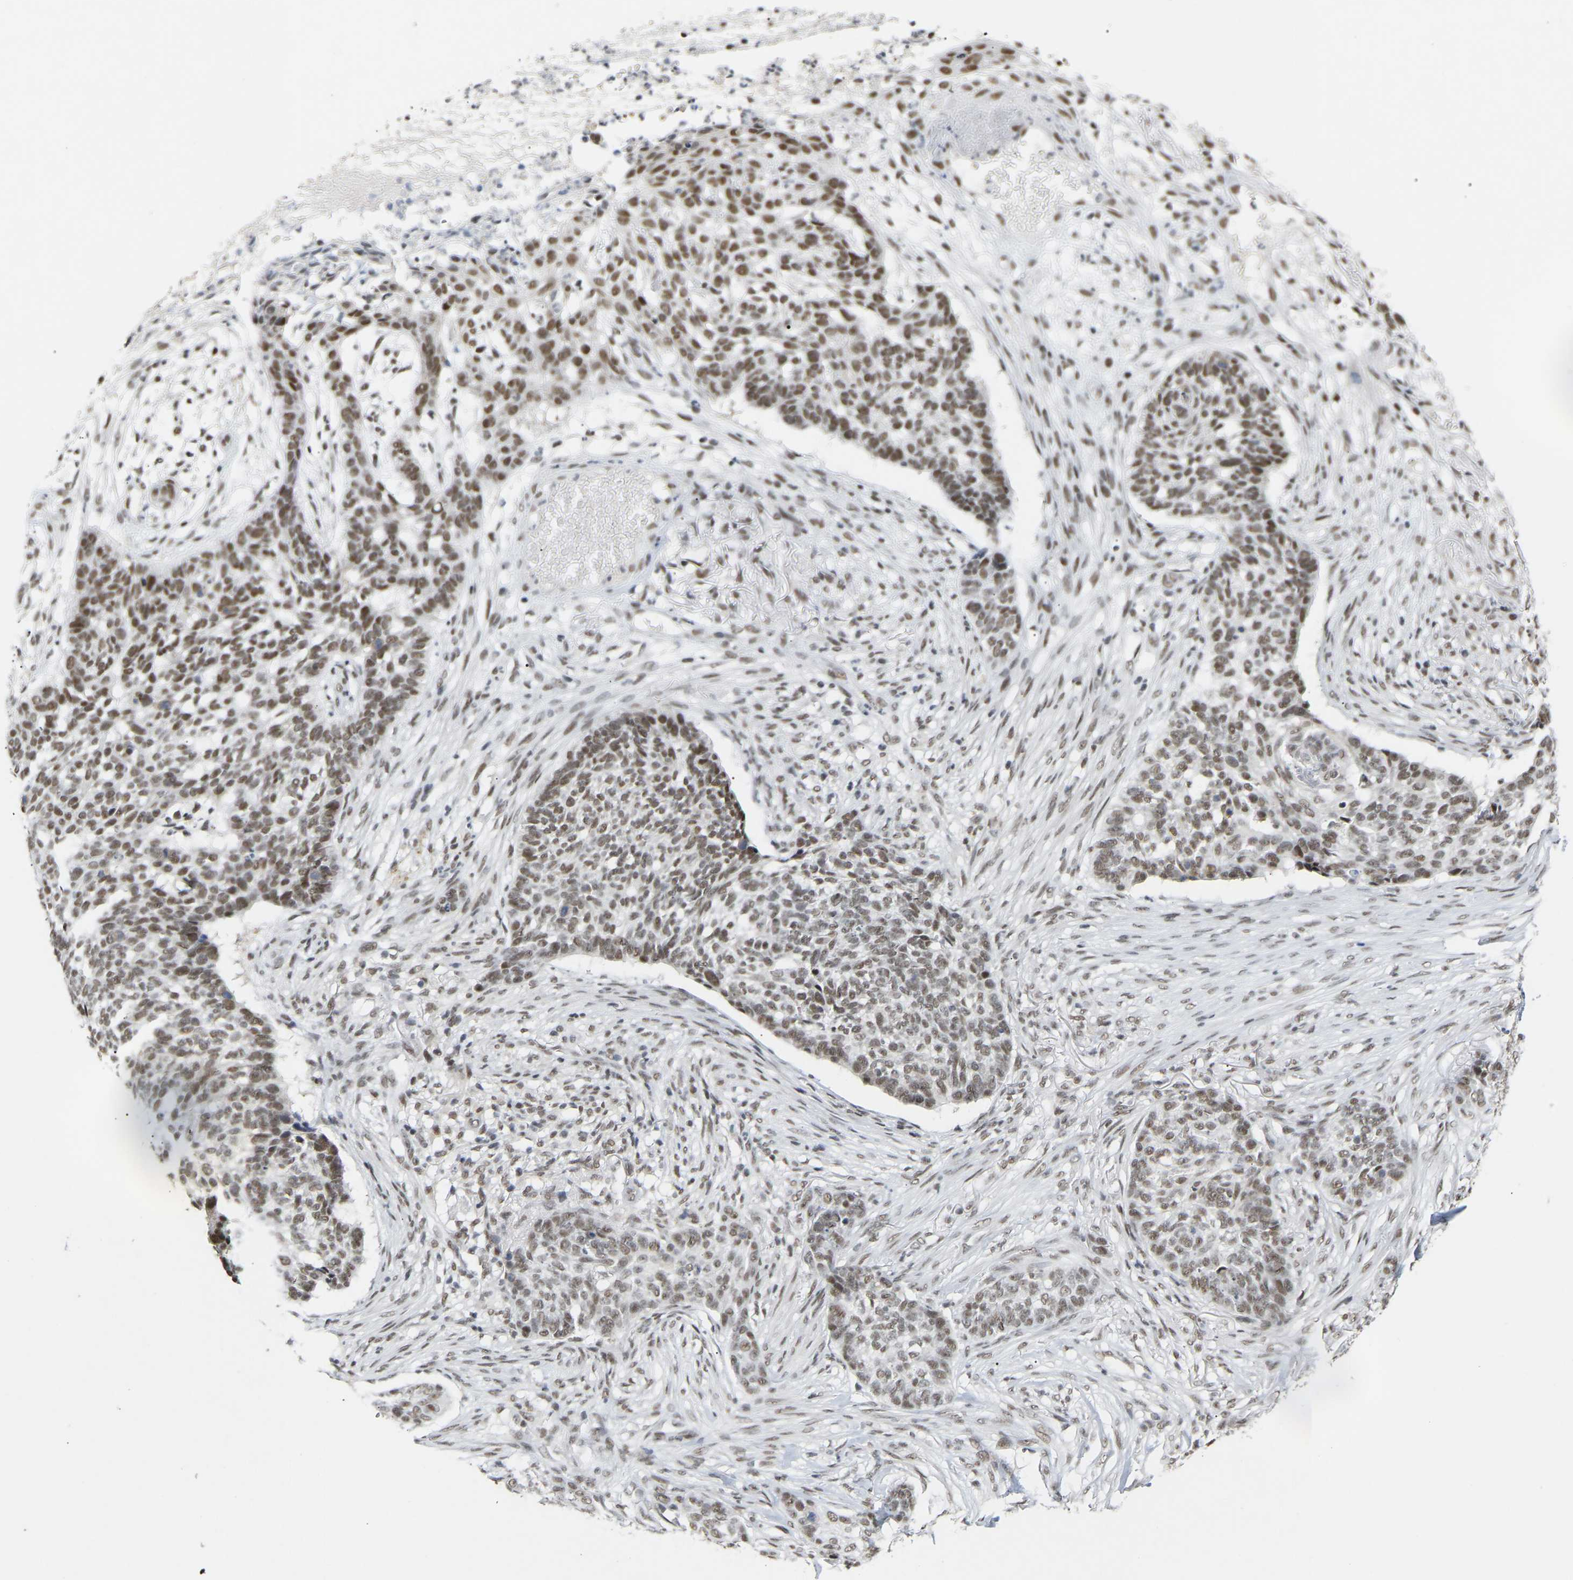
{"staining": {"intensity": "moderate", "quantity": ">75%", "location": "nuclear"}, "tissue": "skin cancer", "cell_type": "Tumor cells", "image_type": "cancer", "snomed": [{"axis": "morphology", "description": "Basal cell carcinoma"}, {"axis": "topography", "description": "Skin"}], "caption": "High-power microscopy captured an immunohistochemistry histopathology image of basal cell carcinoma (skin), revealing moderate nuclear expression in approximately >75% of tumor cells.", "gene": "NELFB", "patient": {"sex": "male", "age": 85}}